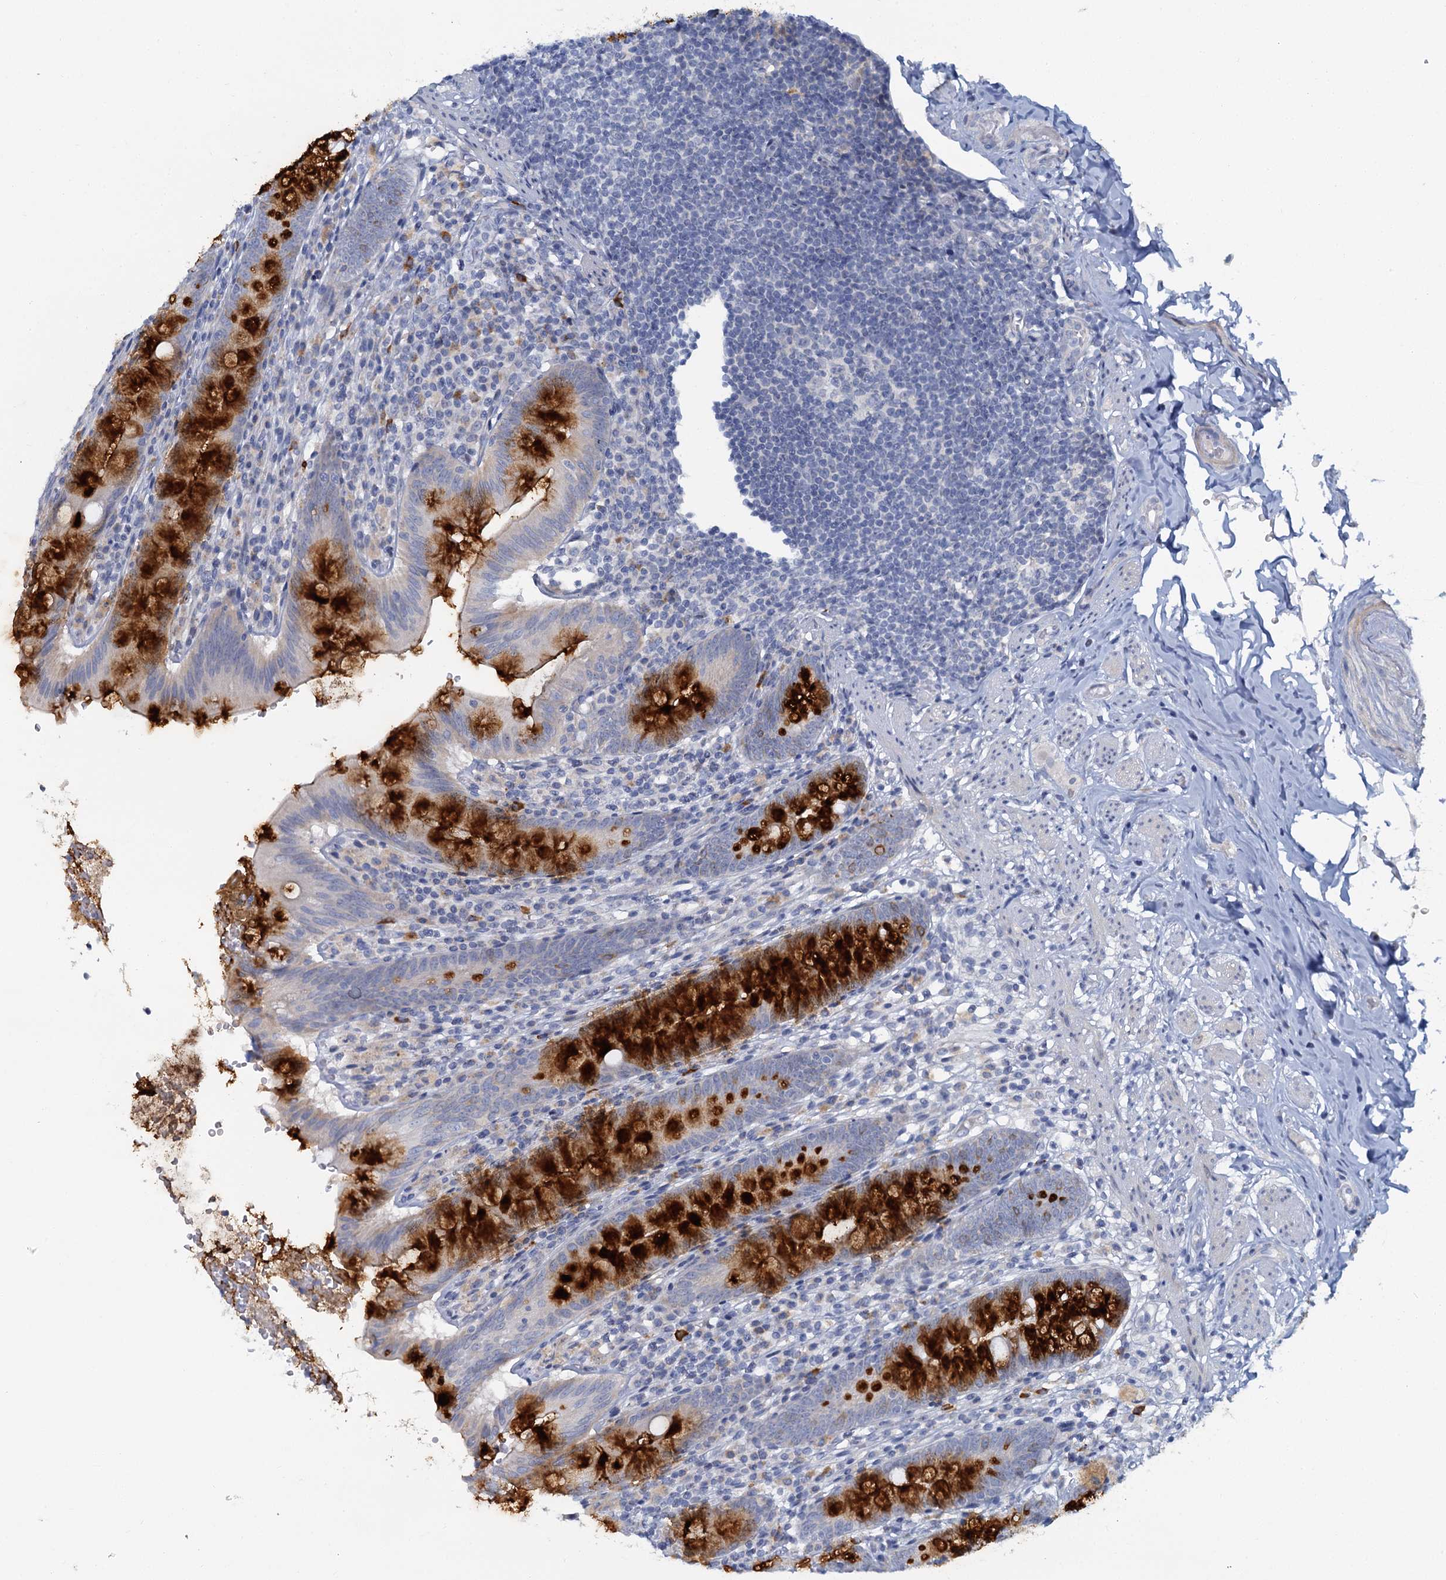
{"staining": {"intensity": "strong", "quantity": ">75%", "location": "cytoplasmic/membranous"}, "tissue": "appendix", "cell_type": "Glandular cells", "image_type": "normal", "snomed": [{"axis": "morphology", "description": "Normal tissue, NOS"}, {"axis": "topography", "description": "Appendix"}], "caption": "Protein analysis of benign appendix demonstrates strong cytoplasmic/membranous staining in about >75% of glandular cells. Immunohistochemistry stains the protein of interest in brown and the nuclei are stained blue.", "gene": "ACRBP", "patient": {"sex": "male", "age": 55}}